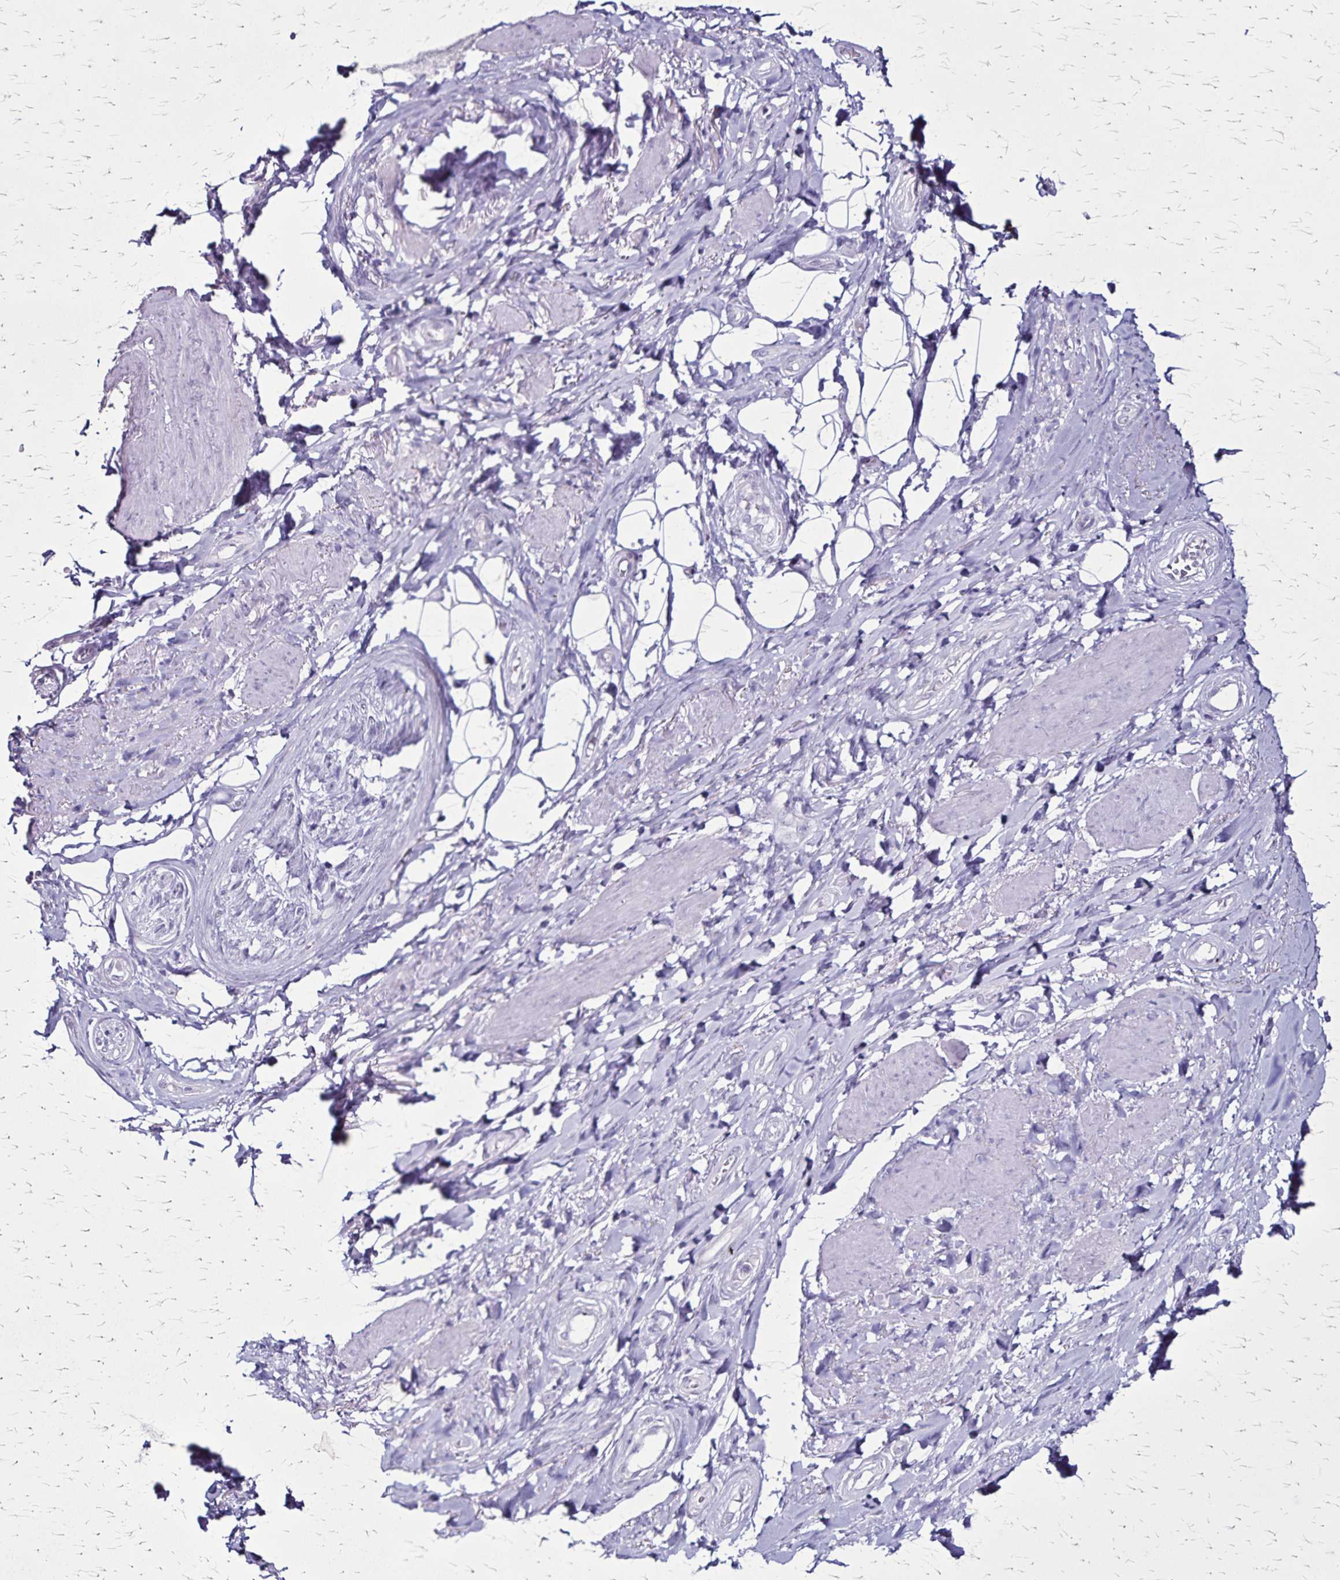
{"staining": {"intensity": "negative", "quantity": "none", "location": "none"}, "tissue": "adipose tissue", "cell_type": "Adipocytes", "image_type": "normal", "snomed": [{"axis": "morphology", "description": "Normal tissue, NOS"}, {"axis": "topography", "description": "Anal"}, {"axis": "topography", "description": "Peripheral nerve tissue"}], "caption": "Immunohistochemistry of normal adipose tissue demonstrates no positivity in adipocytes.", "gene": "KRT2", "patient": {"sex": "male", "age": 53}}